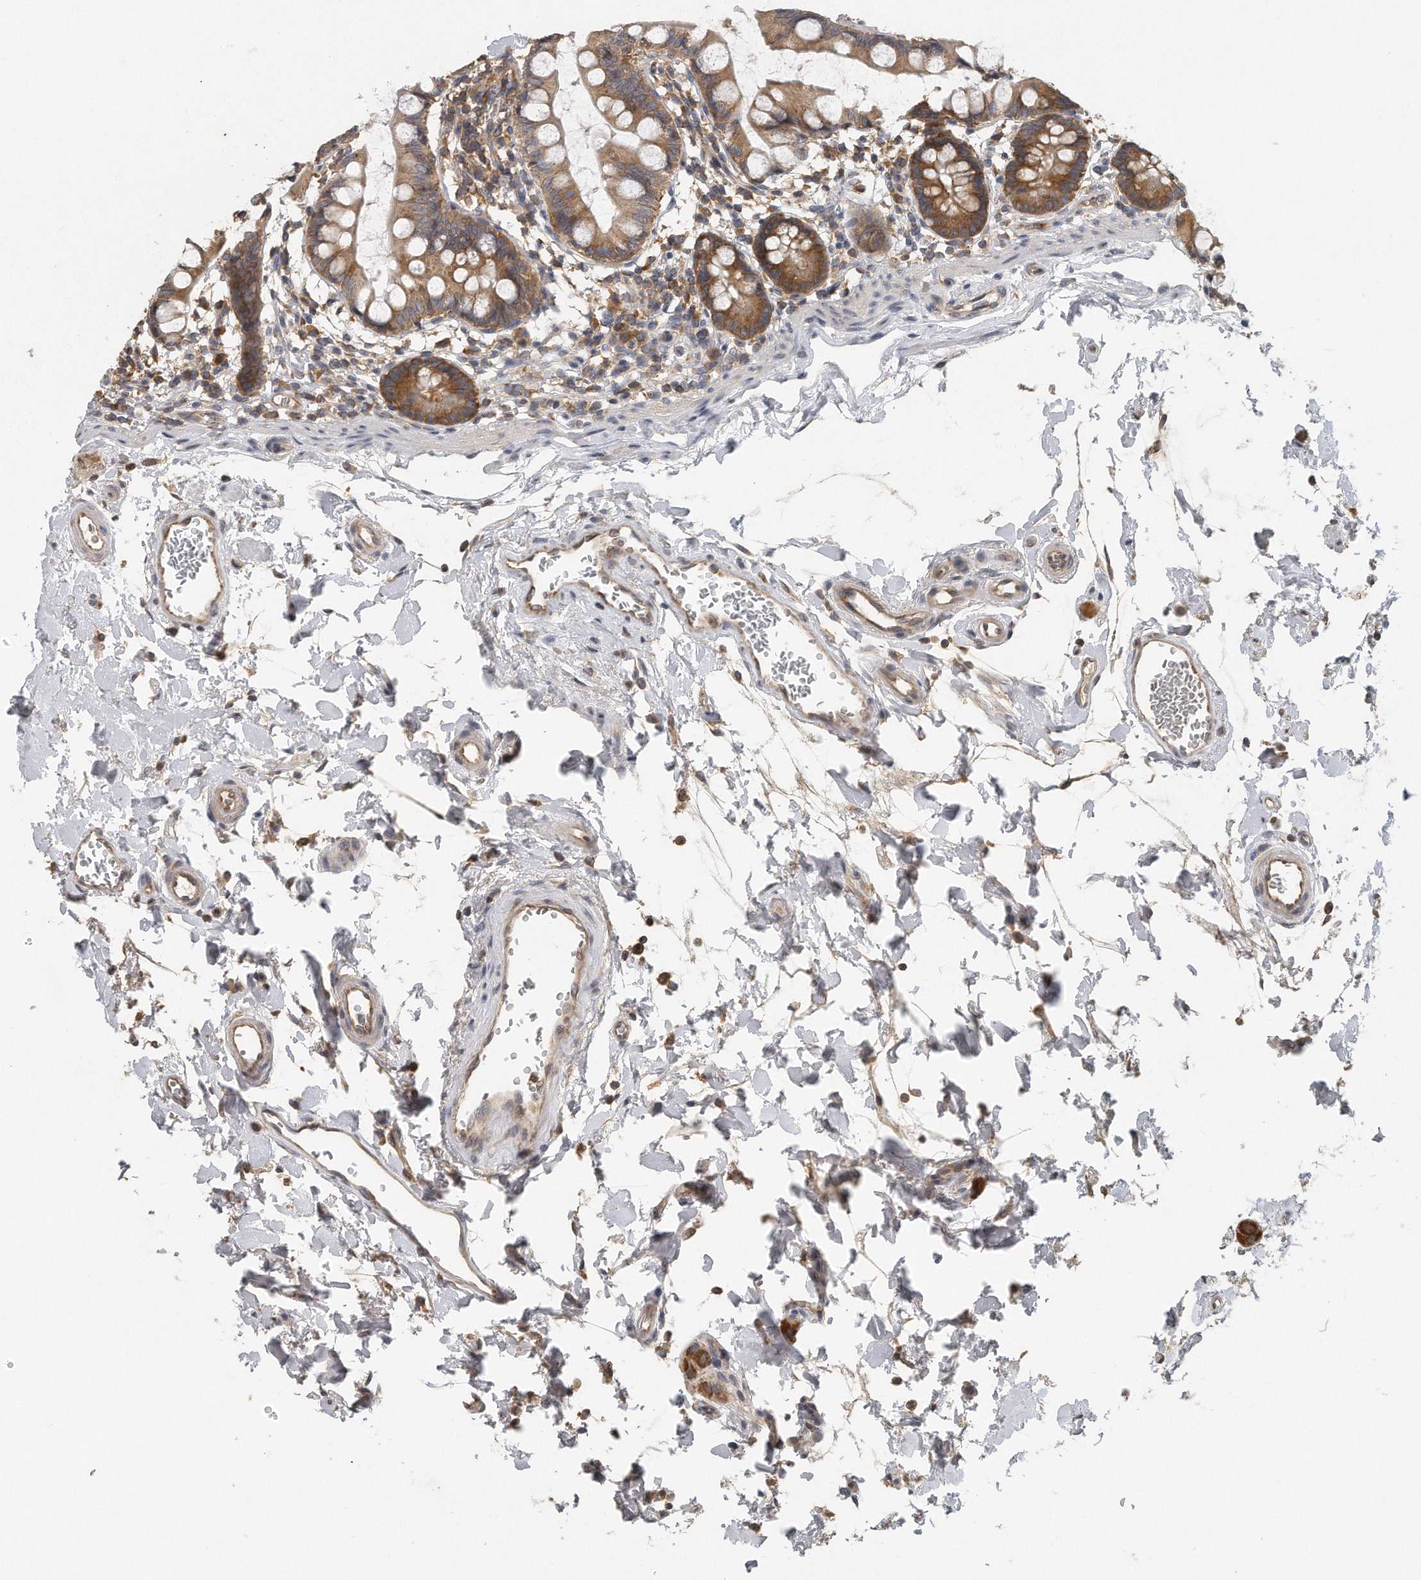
{"staining": {"intensity": "moderate", "quantity": ">75%", "location": "cytoplasmic/membranous"}, "tissue": "small intestine", "cell_type": "Glandular cells", "image_type": "normal", "snomed": [{"axis": "morphology", "description": "Normal tissue, NOS"}, {"axis": "topography", "description": "Small intestine"}], "caption": "This histopathology image exhibits normal small intestine stained with immunohistochemistry to label a protein in brown. The cytoplasmic/membranous of glandular cells show moderate positivity for the protein. Nuclei are counter-stained blue.", "gene": "EIF3I", "patient": {"sex": "female", "age": 84}}